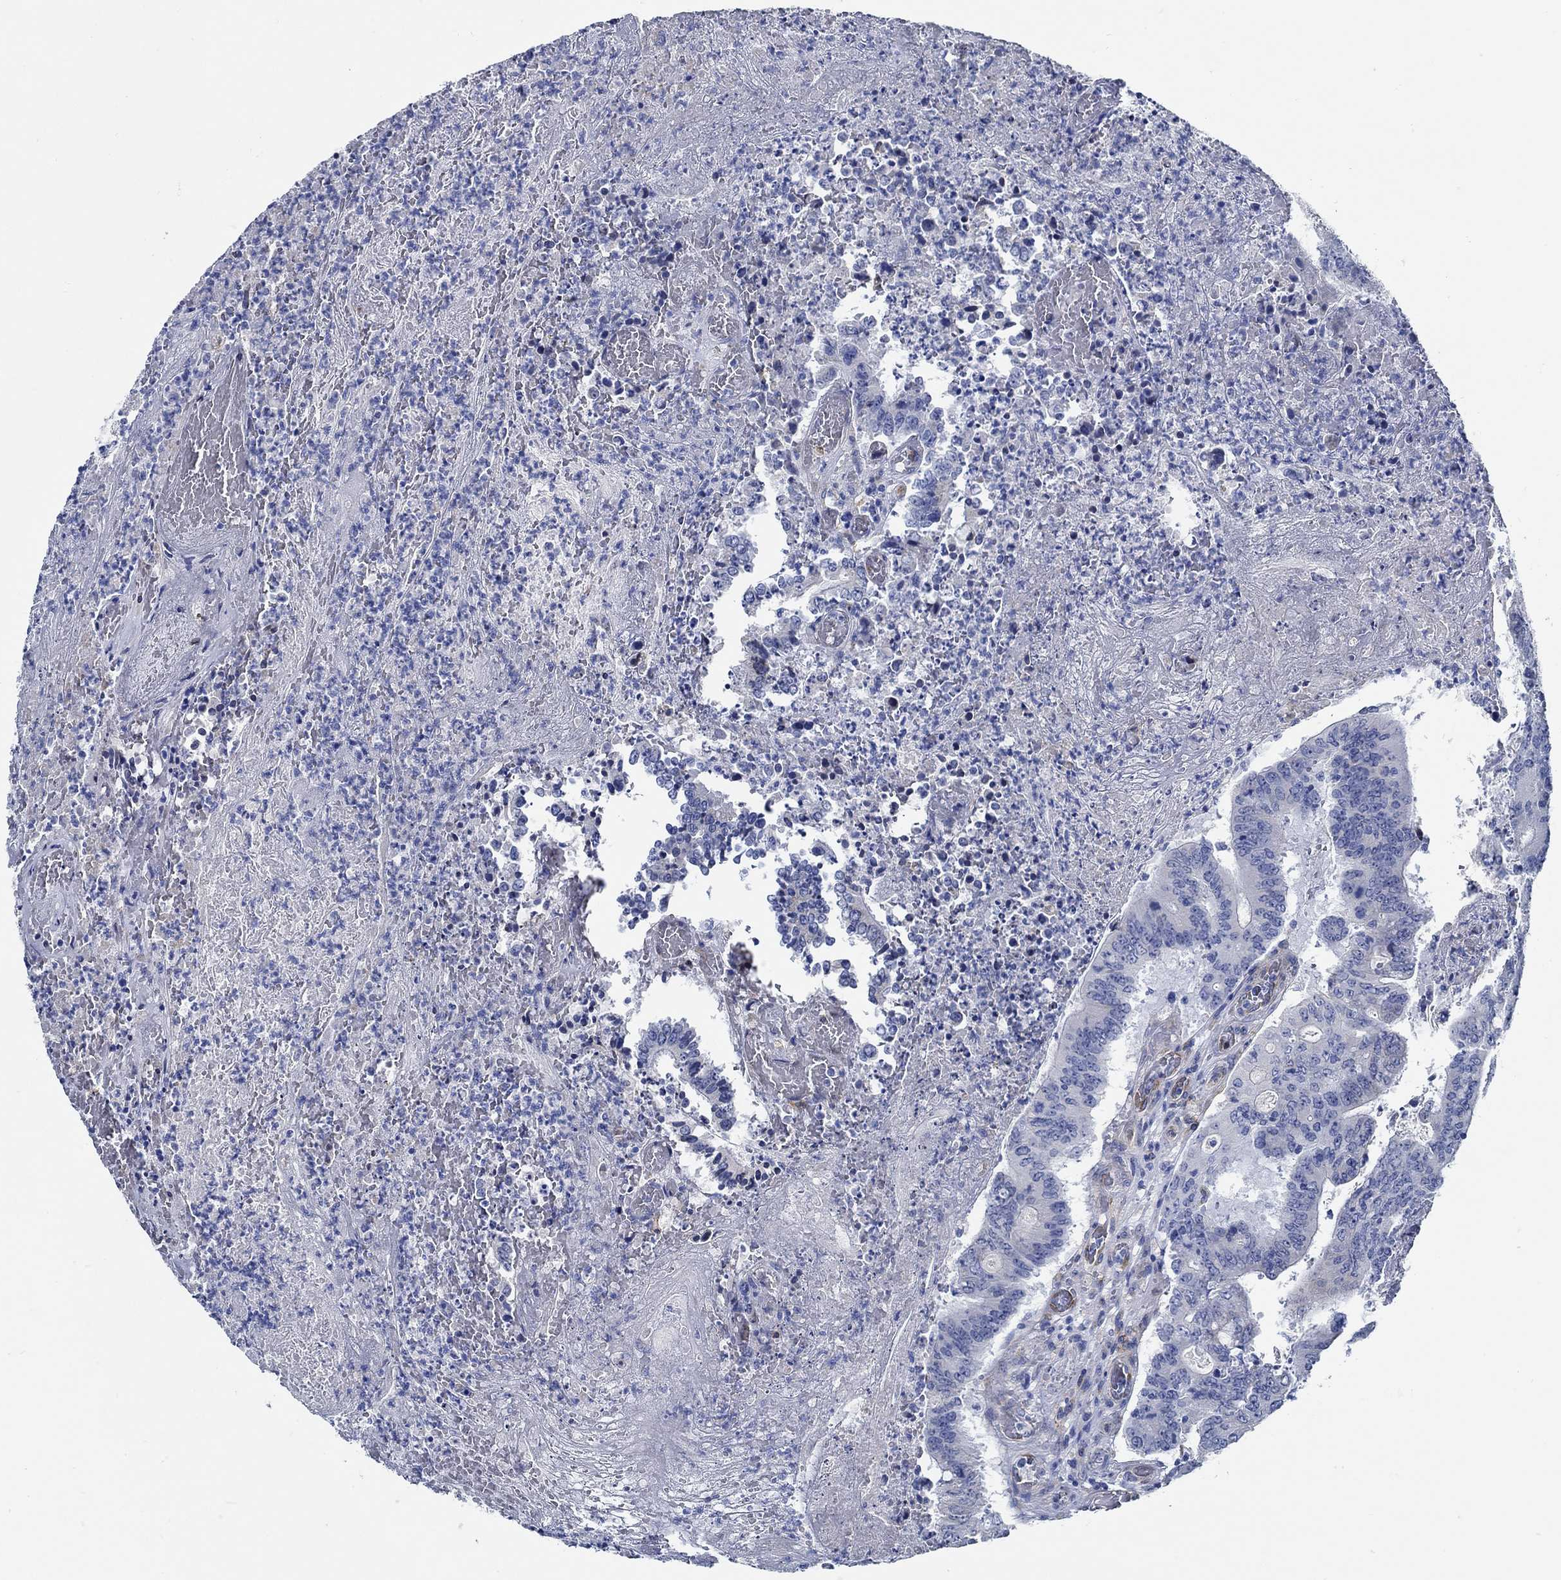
{"staining": {"intensity": "negative", "quantity": "none", "location": "none"}, "tissue": "colorectal cancer", "cell_type": "Tumor cells", "image_type": "cancer", "snomed": [{"axis": "morphology", "description": "Adenocarcinoma, NOS"}, {"axis": "topography", "description": "Colon"}], "caption": "Photomicrograph shows no protein expression in tumor cells of colorectal adenocarcinoma tissue.", "gene": "HECW2", "patient": {"sex": "female", "age": 70}}